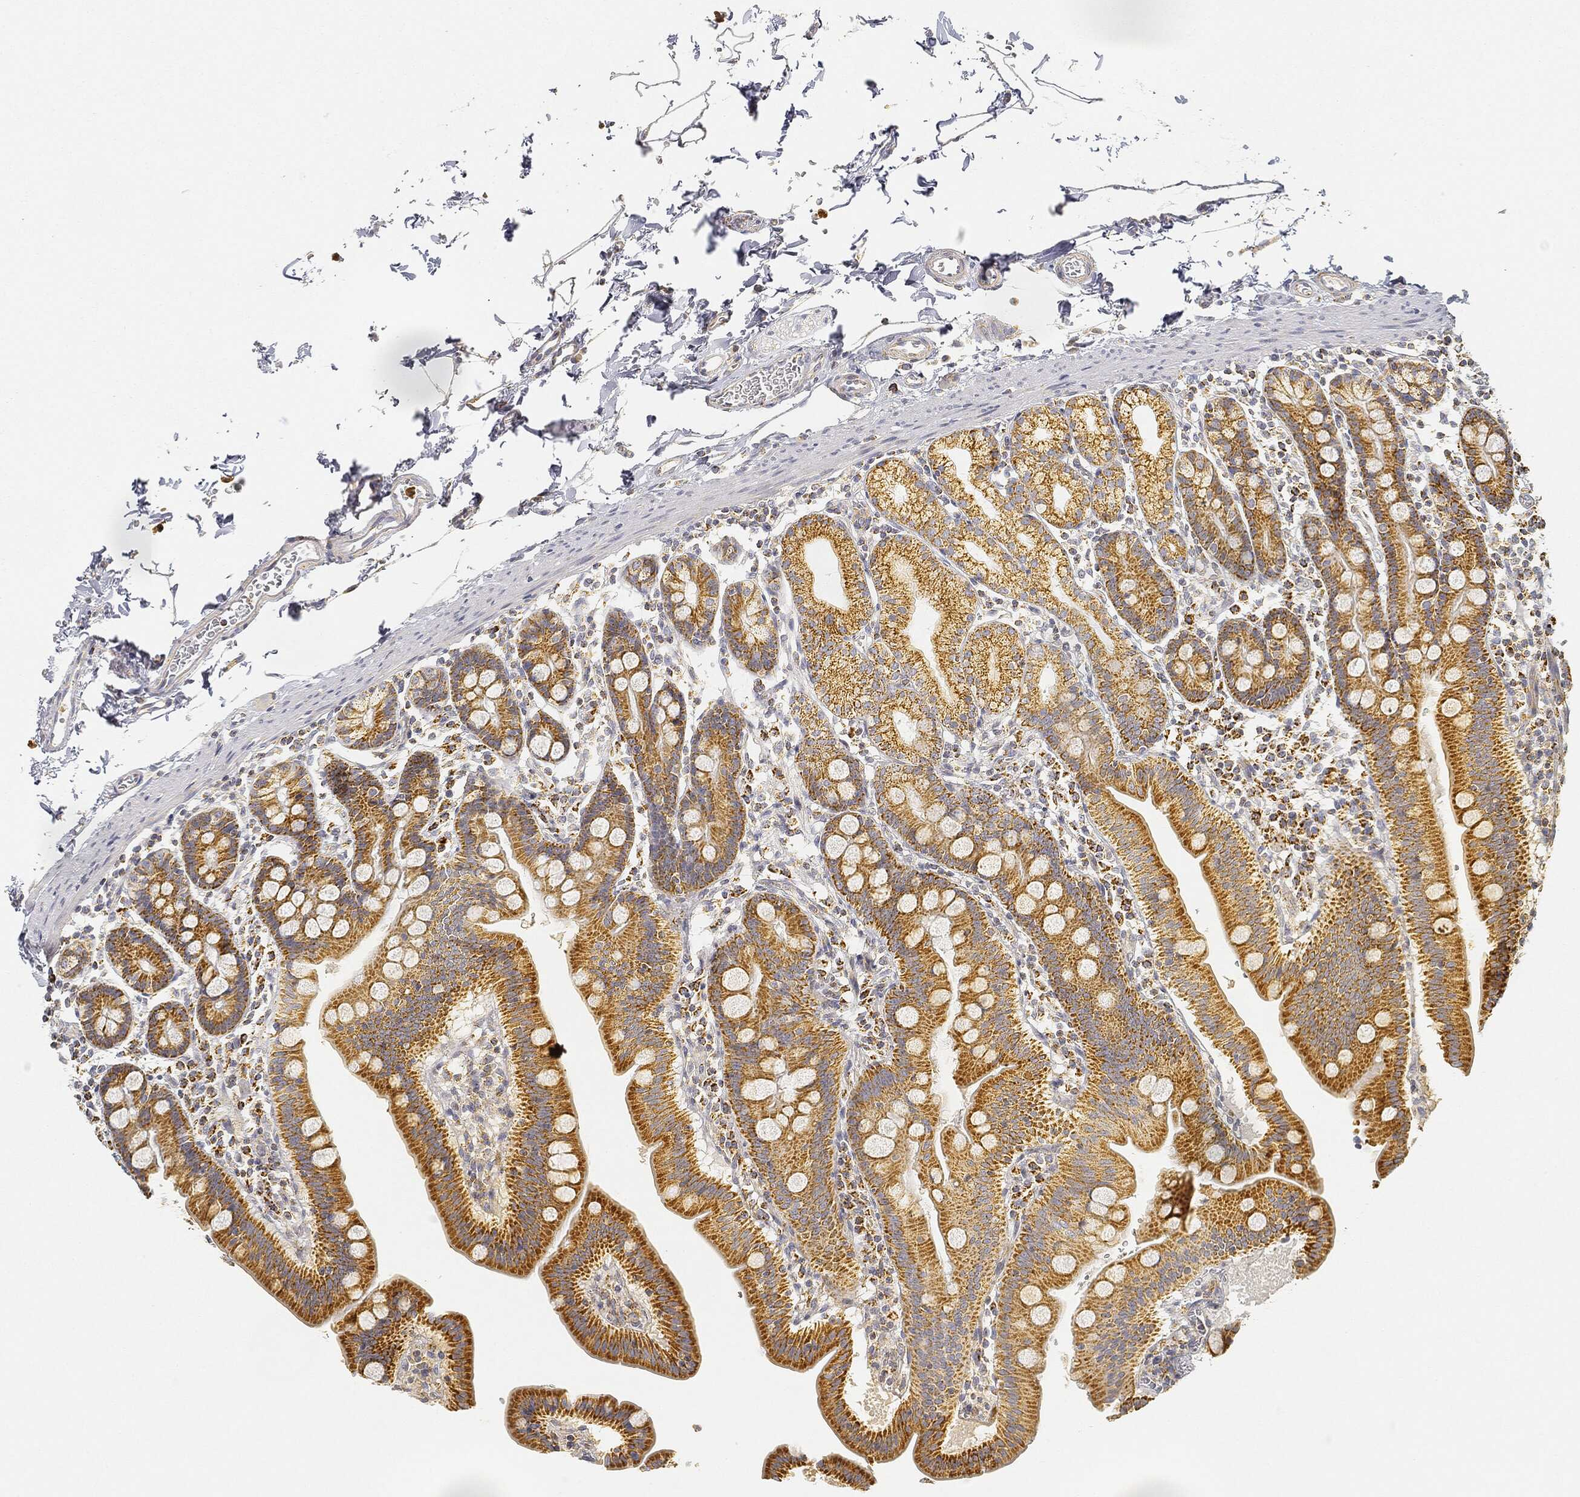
{"staining": {"intensity": "strong", "quantity": ">75%", "location": "cytoplasmic/membranous"}, "tissue": "duodenum", "cell_type": "Glandular cells", "image_type": "normal", "snomed": [{"axis": "morphology", "description": "Normal tissue, NOS"}, {"axis": "topography", "description": "Duodenum"}], "caption": "Immunohistochemistry (IHC) of normal duodenum shows high levels of strong cytoplasmic/membranous positivity in about >75% of glandular cells. The staining is performed using DAB brown chromogen to label protein expression. The nuclei are counter-stained blue using hematoxylin.", "gene": "CAPN15", "patient": {"sex": "male", "age": 59}}